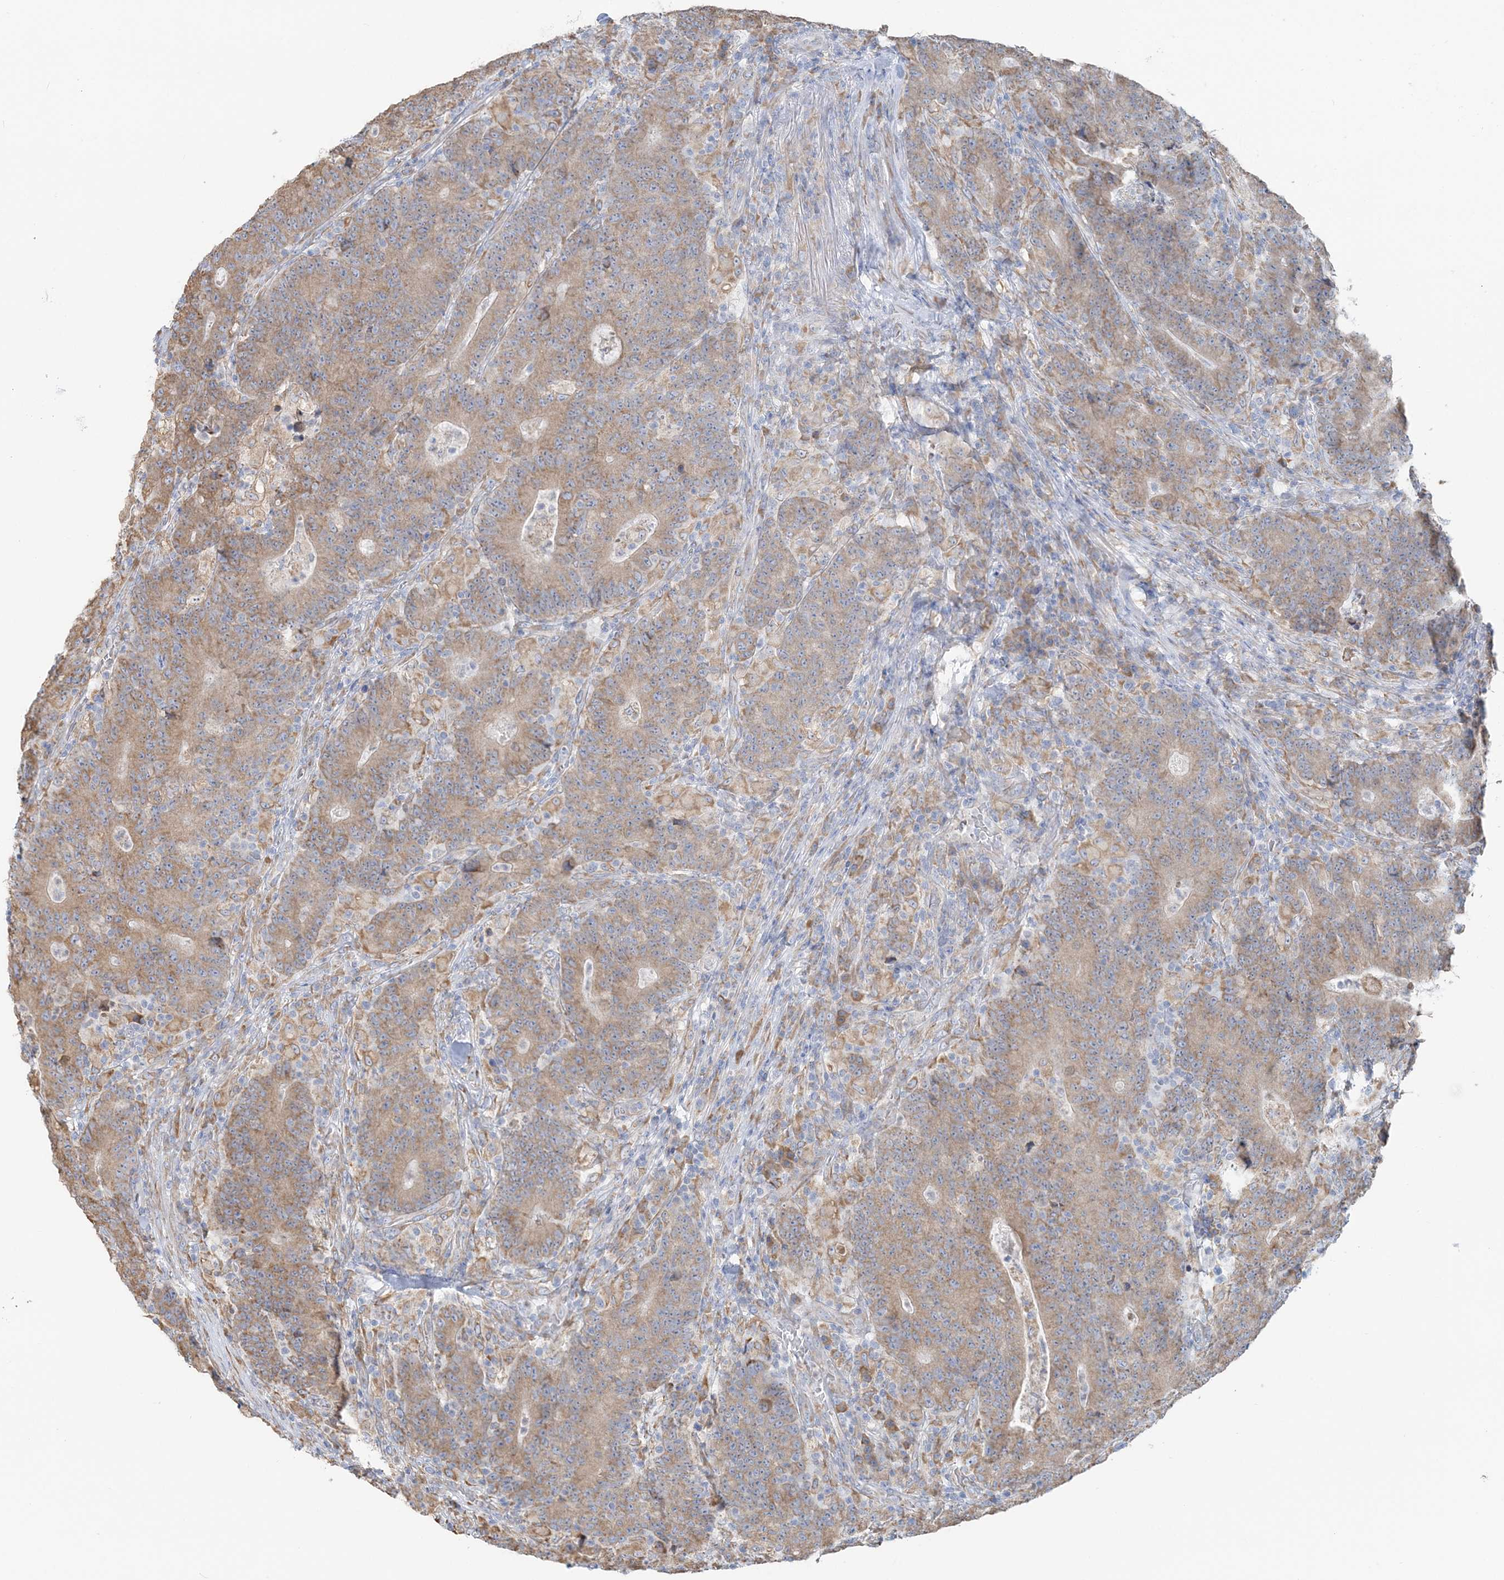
{"staining": {"intensity": "weak", "quantity": ">75%", "location": "cytoplasmic/membranous"}, "tissue": "colorectal cancer", "cell_type": "Tumor cells", "image_type": "cancer", "snomed": [{"axis": "morphology", "description": "Normal tissue, NOS"}, {"axis": "morphology", "description": "Adenocarcinoma, NOS"}, {"axis": "topography", "description": "Colon"}], "caption": "A brown stain shows weak cytoplasmic/membranous expression of a protein in human colorectal cancer tumor cells. (DAB = brown stain, brightfield microscopy at high magnification).", "gene": "TBC1D5", "patient": {"sex": "female", "age": 75}}